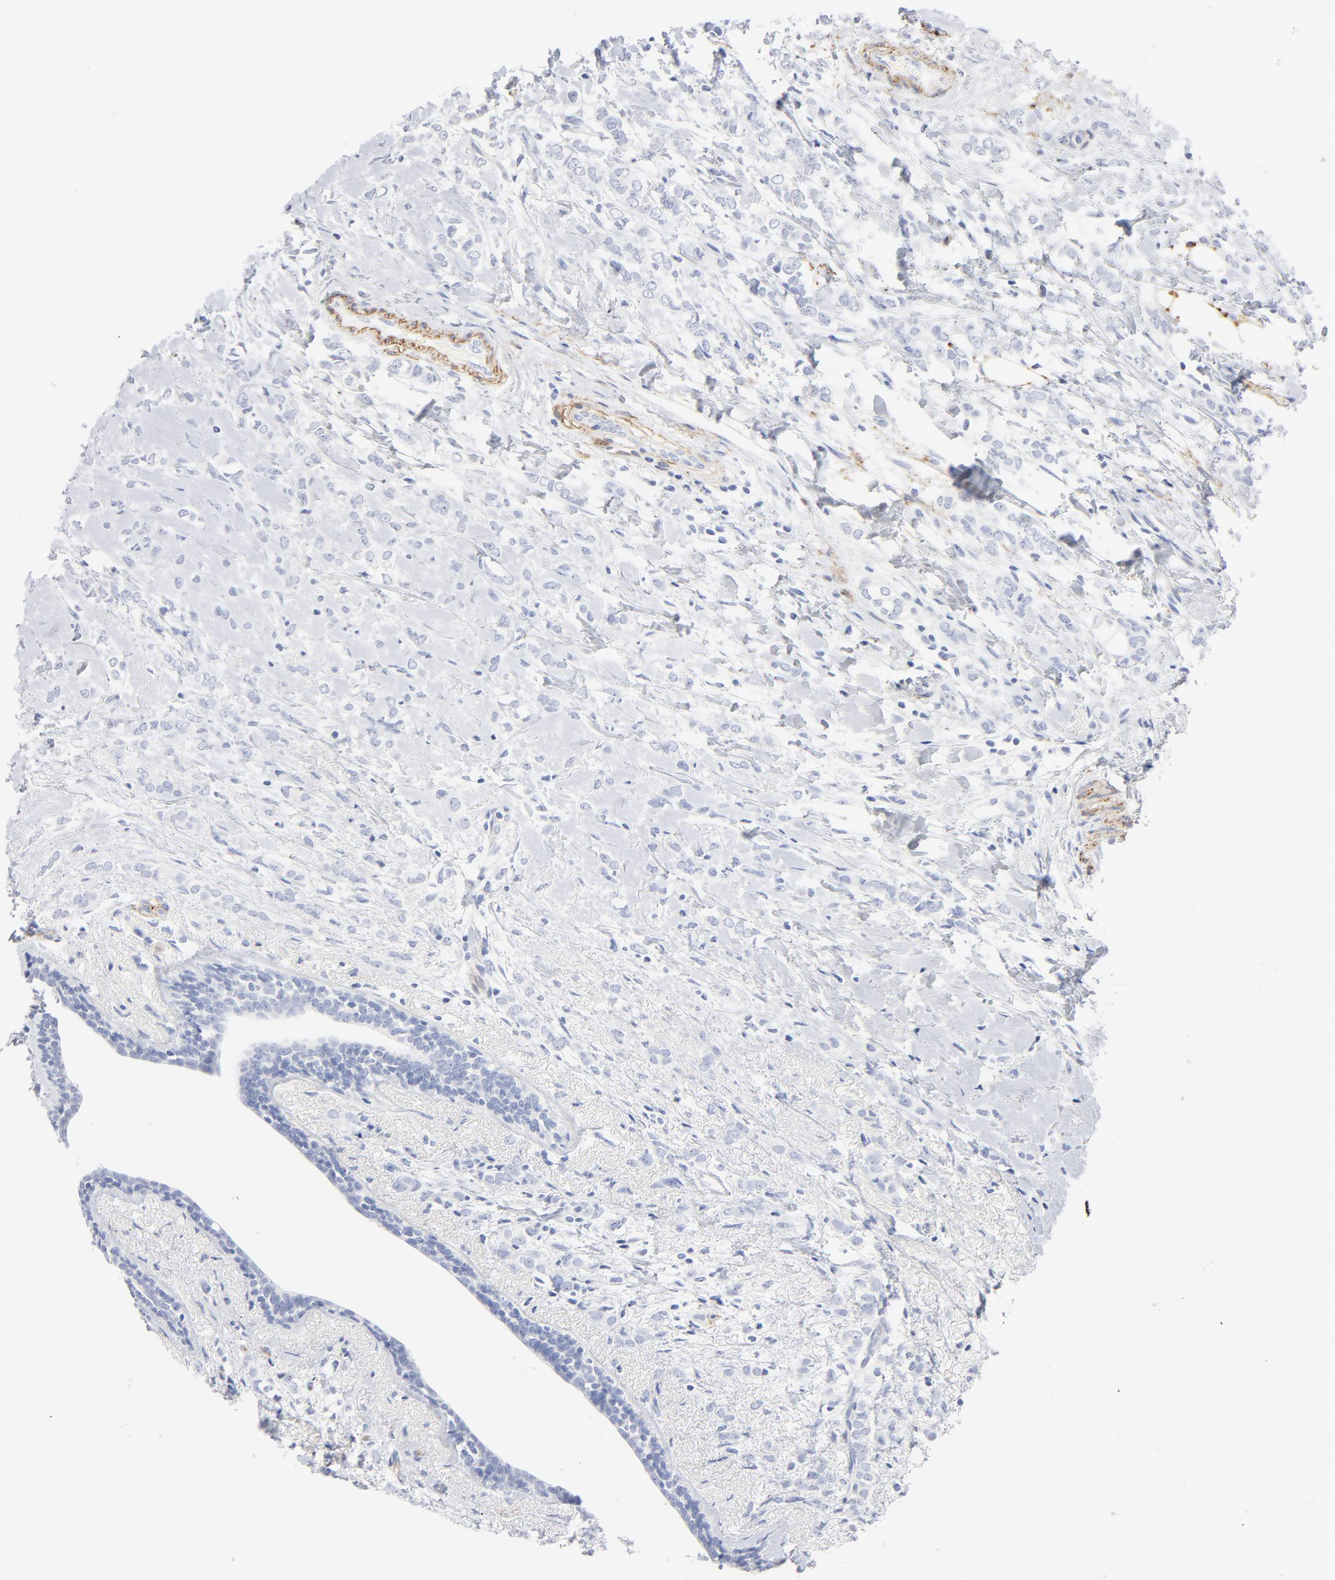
{"staining": {"intensity": "negative", "quantity": "none", "location": "none"}, "tissue": "breast cancer", "cell_type": "Tumor cells", "image_type": "cancer", "snomed": [{"axis": "morphology", "description": "Normal tissue, NOS"}, {"axis": "morphology", "description": "Lobular carcinoma"}, {"axis": "topography", "description": "Breast"}], "caption": "This is an immunohistochemistry (IHC) image of breast cancer (lobular carcinoma). There is no expression in tumor cells.", "gene": "AGTR1", "patient": {"sex": "female", "age": 47}}